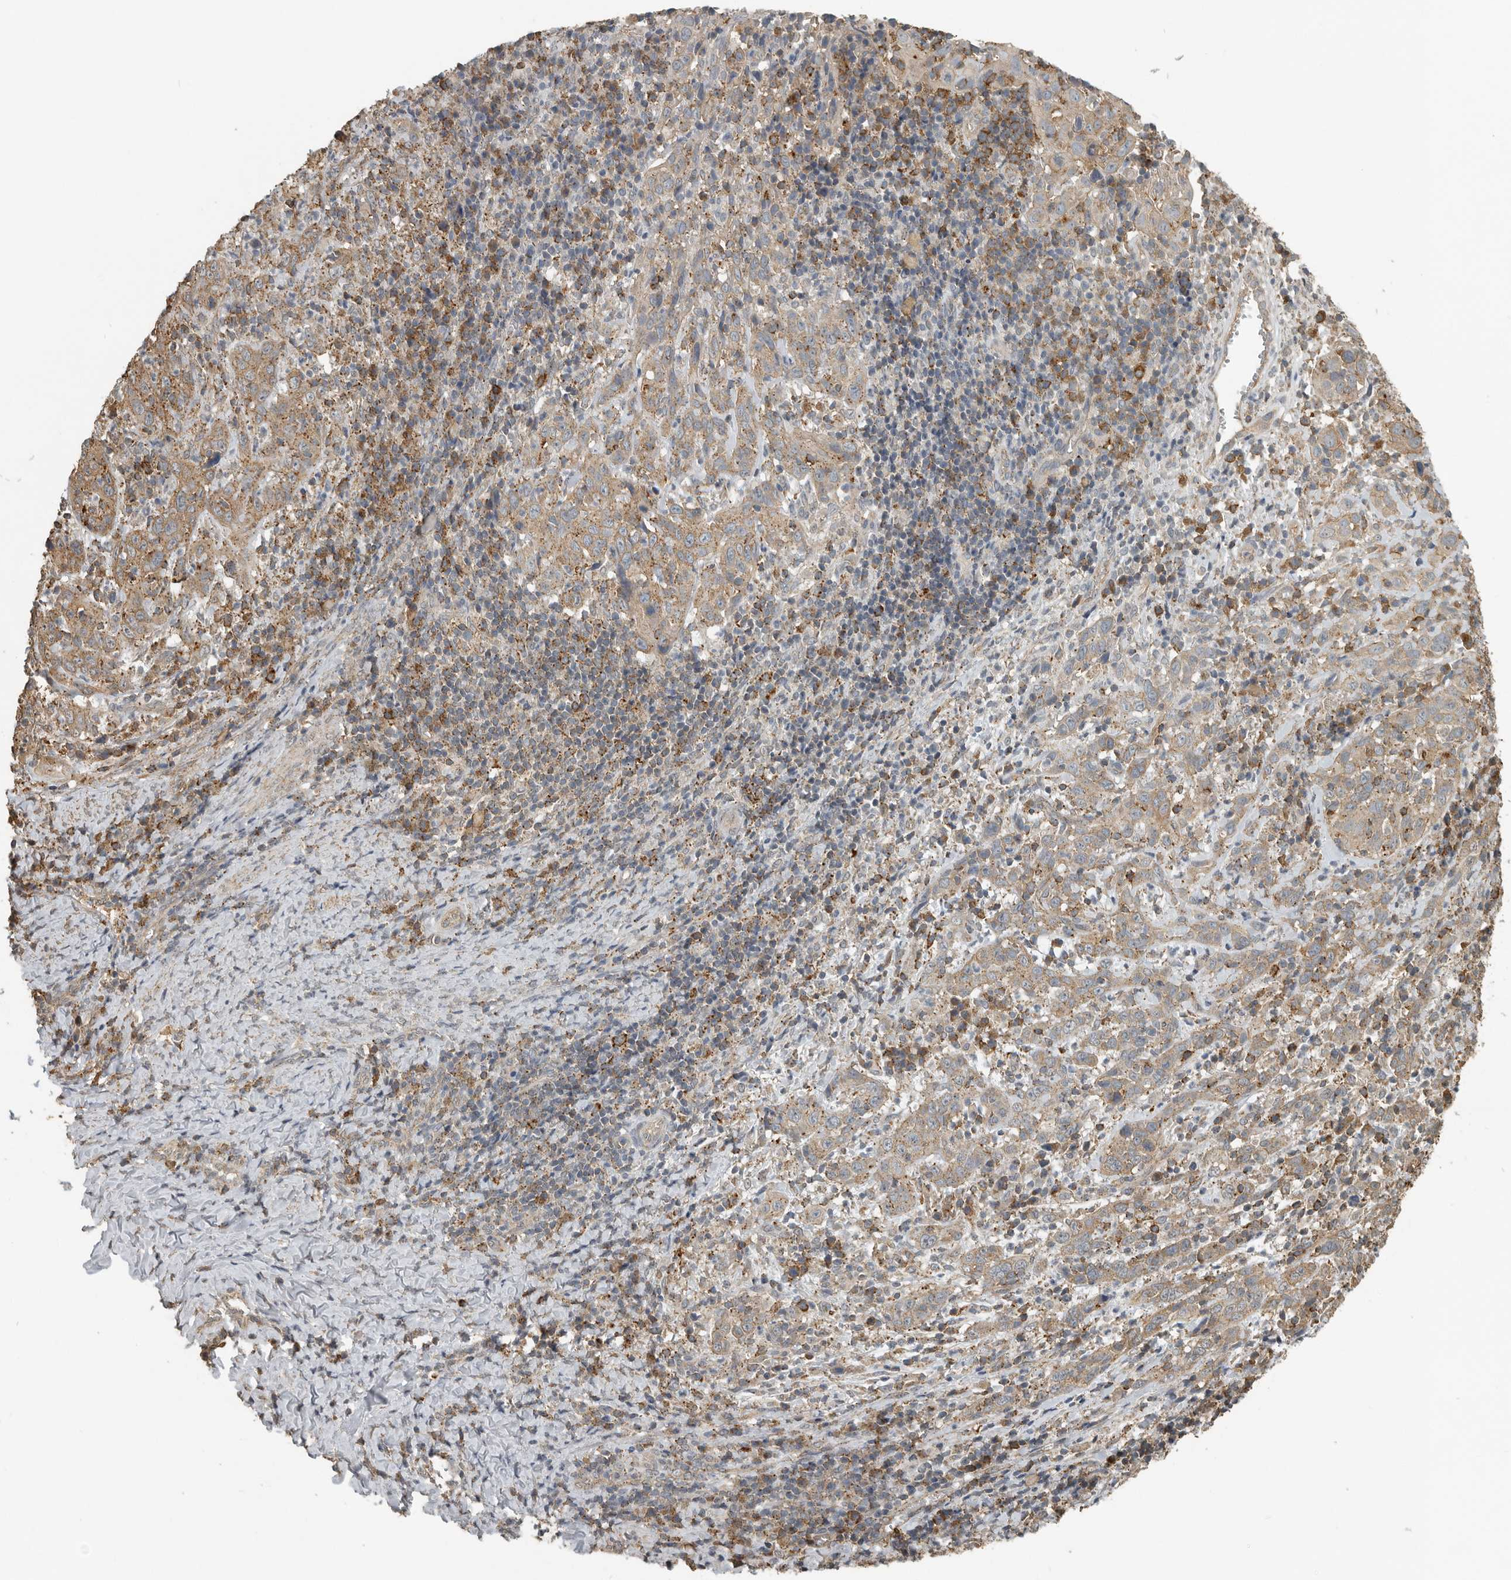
{"staining": {"intensity": "moderate", "quantity": ">75%", "location": "cytoplasmic/membranous"}, "tissue": "cervical cancer", "cell_type": "Tumor cells", "image_type": "cancer", "snomed": [{"axis": "morphology", "description": "Squamous cell carcinoma, NOS"}, {"axis": "topography", "description": "Cervix"}], "caption": "Immunohistochemistry (IHC) histopathology image of human squamous cell carcinoma (cervical) stained for a protein (brown), which reveals medium levels of moderate cytoplasmic/membranous positivity in about >75% of tumor cells.", "gene": "AFAP1", "patient": {"sex": "female", "age": 46}}